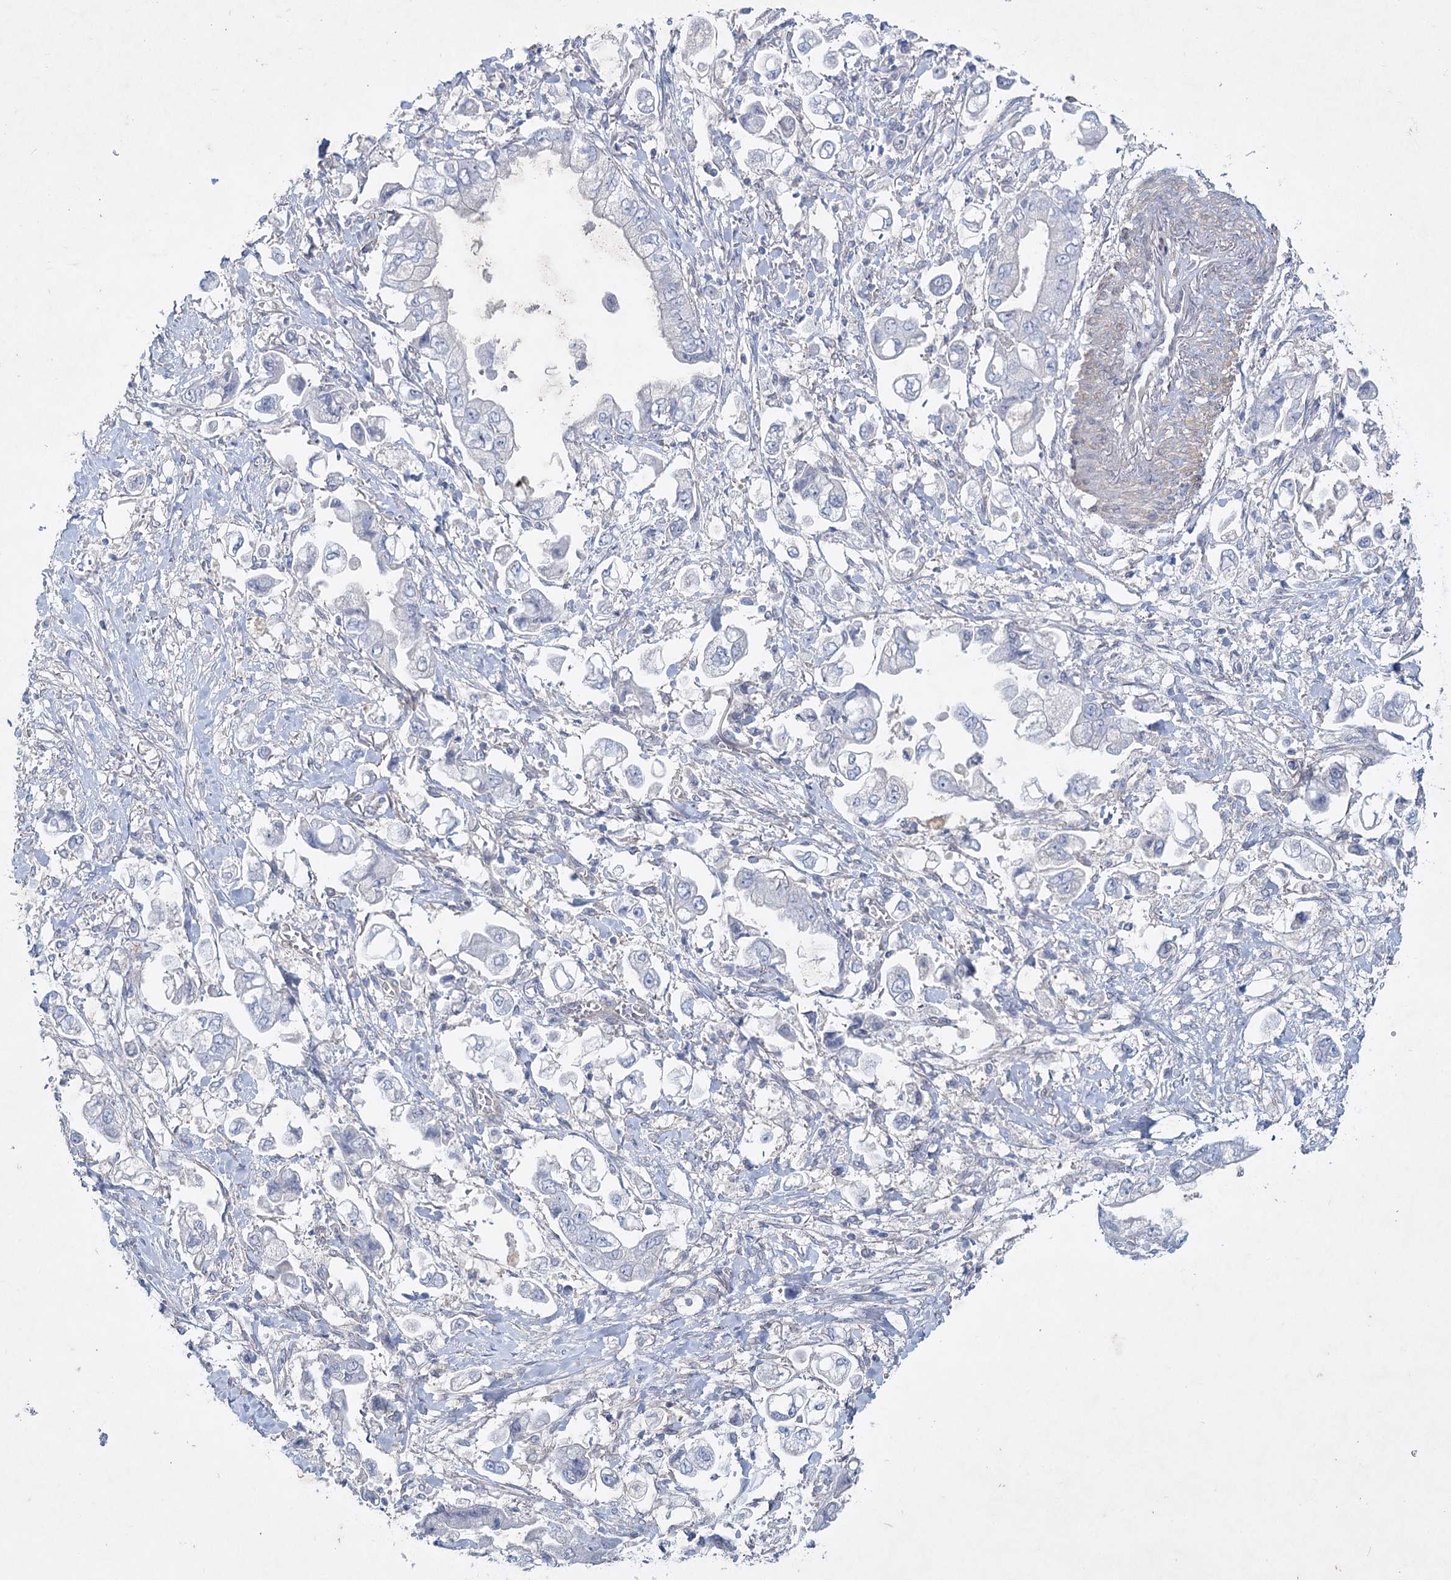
{"staining": {"intensity": "negative", "quantity": "none", "location": "none"}, "tissue": "stomach cancer", "cell_type": "Tumor cells", "image_type": "cancer", "snomed": [{"axis": "morphology", "description": "Adenocarcinoma, NOS"}, {"axis": "topography", "description": "Stomach"}], "caption": "There is no significant staining in tumor cells of adenocarcinoma (stomach).", "gene": "AAMDC", "patient": {"sex": "male", "age": 62}}